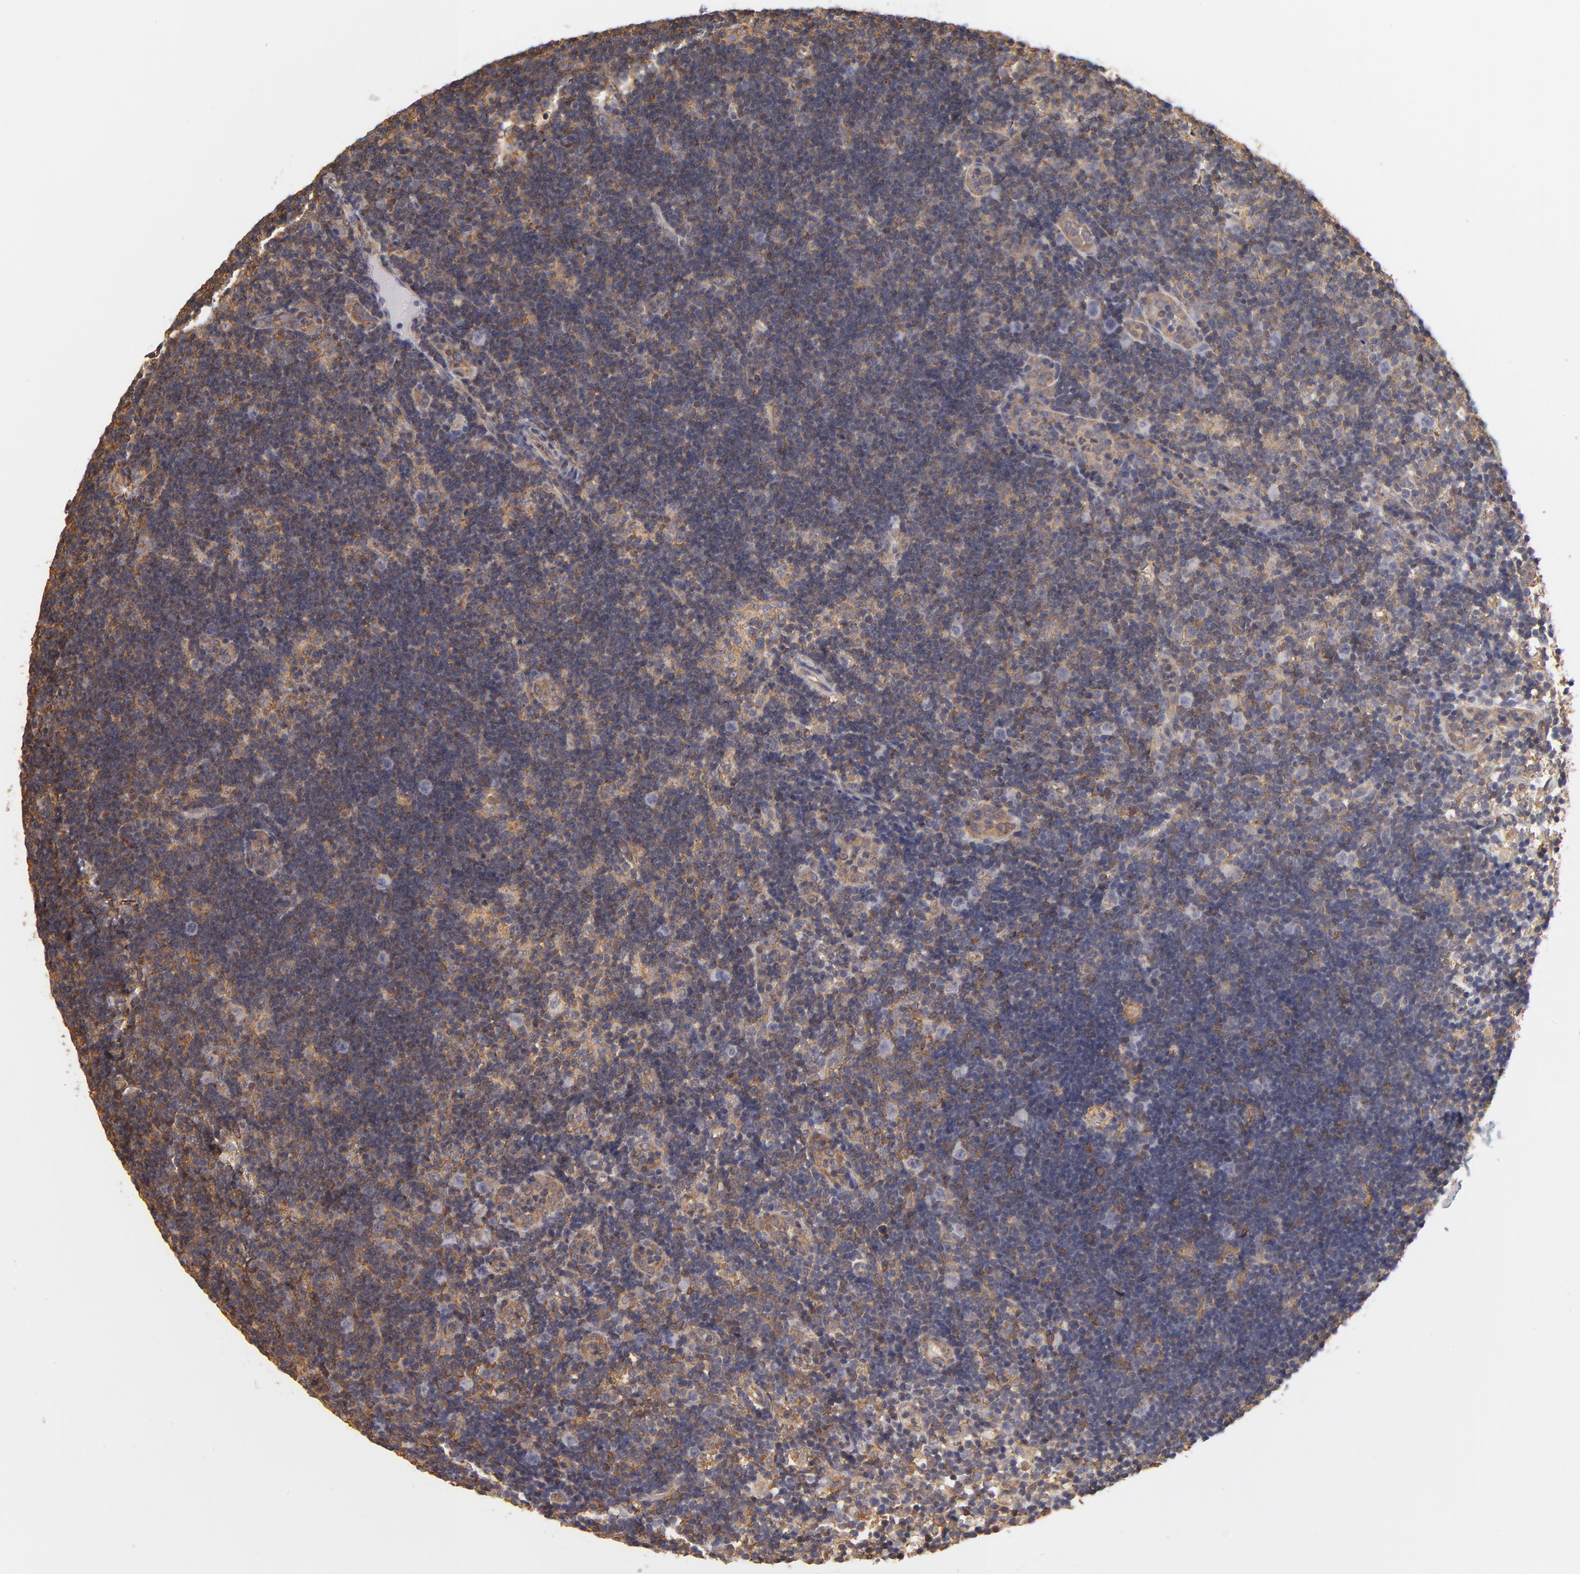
{"staining": {"intensity": "moderate", "quantity": ">75%", "location": "cytoplasmic/membranous"}, "tissue": "lymph node", "cell_type": "Non-germinal center cells", "image_type": "normal", "snomed": [{"axis": "morphology", "description": "Normal tissue, NOS"}, {"axis": "morphology", "description": "Inflammation, NOS"}, {"axis": "topography", "description": "Lymph node"}, {"axis": "topography", "description": "Salivary gland"}], "caption": "This histopathology image demonstrates immunohistochemistry (IHC) staining of benign lymph node, with medium moderate cytoplasmic/membranous expression in approximately >75% of non-germinal center cells.", "gene": "FCMR", "patient": {"sex": "male", "age": 3}}